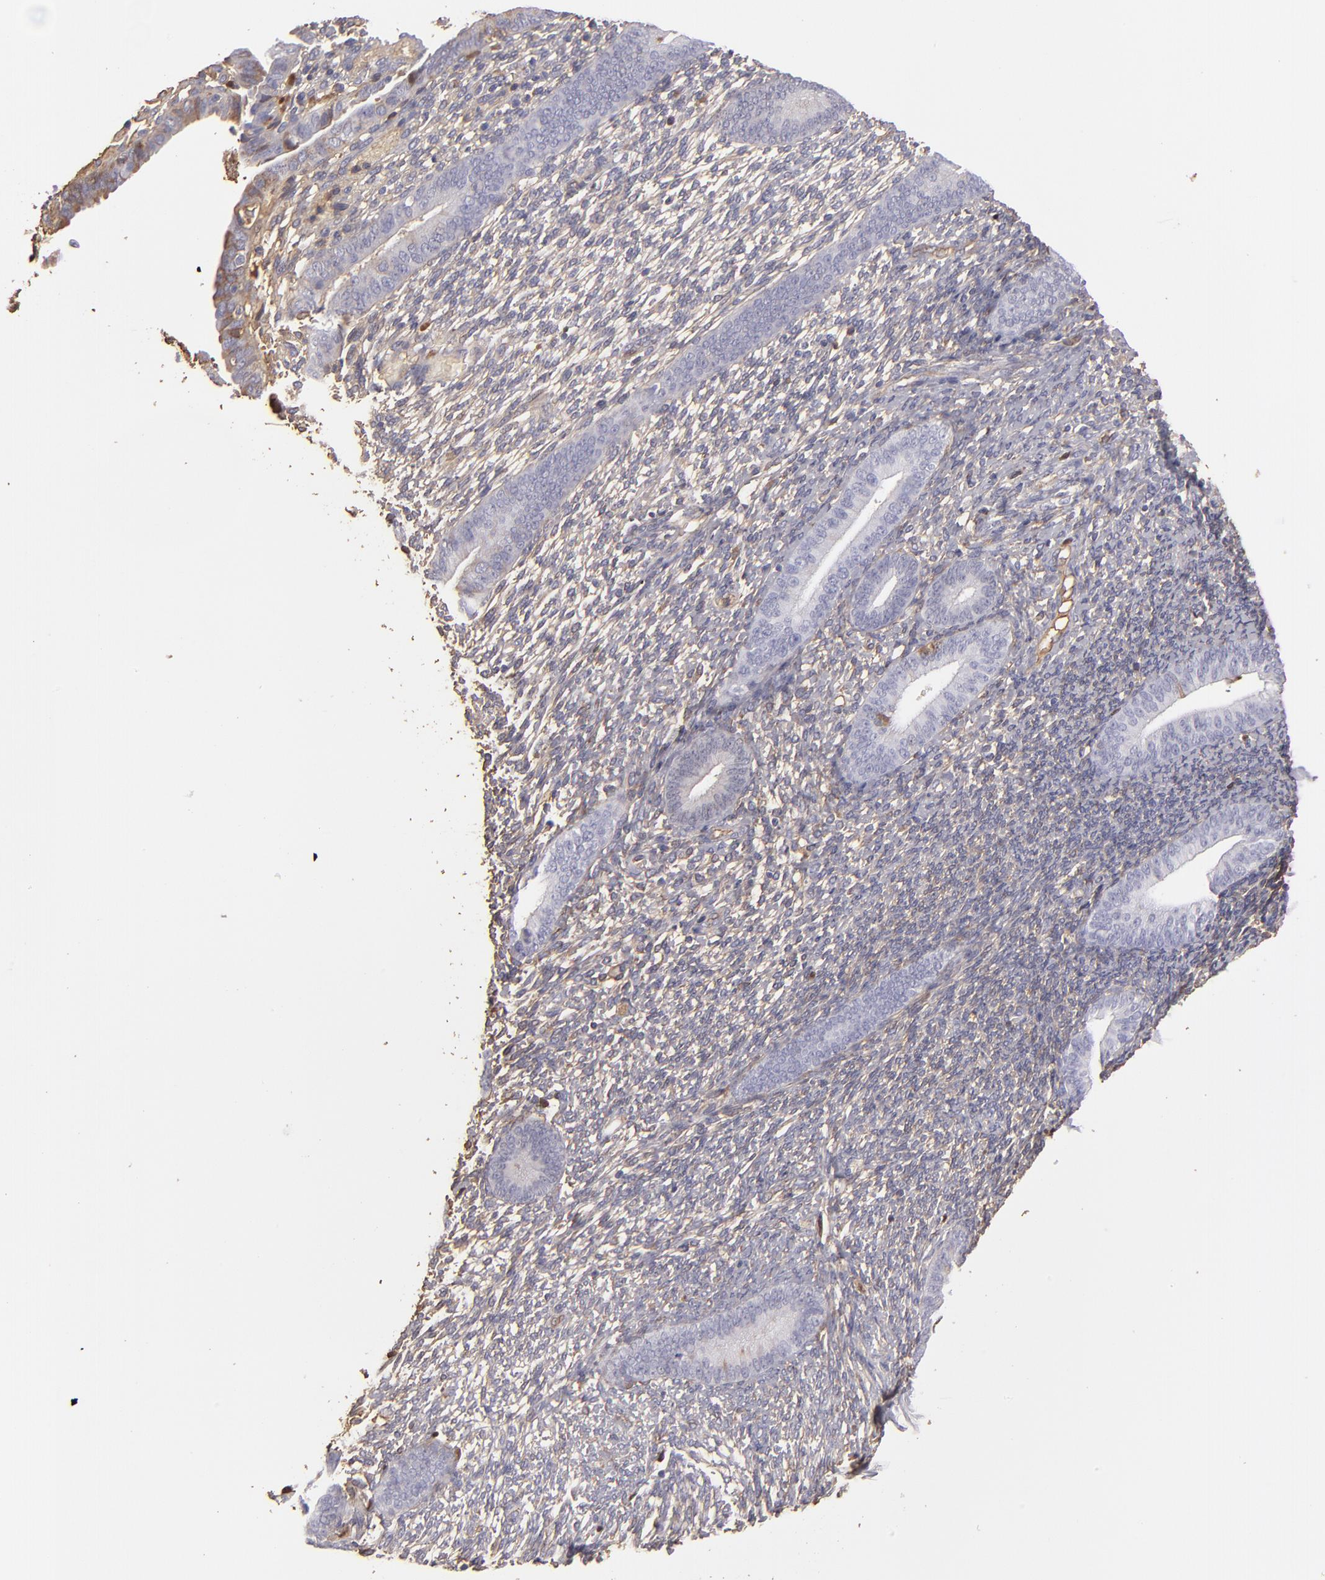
{"staining": {"intensity": "weak", "quantity": "<25%", "location": "cytoplasmic/membranous"}, "tissue": "endometrium", "cell_type": "Cells in endometrial stroma", "image_type": "normal", "snomed": [{"axis": "morphology", "description": "Normal tissue, NOS"}, {"axis": "topography", "description": "Smooth muscle"}, {"axis": "topography", "description": "Endometrium"}], "caption": "Protein analysis of normal endometrium shows no significant expression in cells in endometrial stroma. (DAB (3,3'-diaminobenzidine) immunohistochemistry, high magnification).", "gene": "ABCC4", "patient": {"sex": "female", "age": 57}}